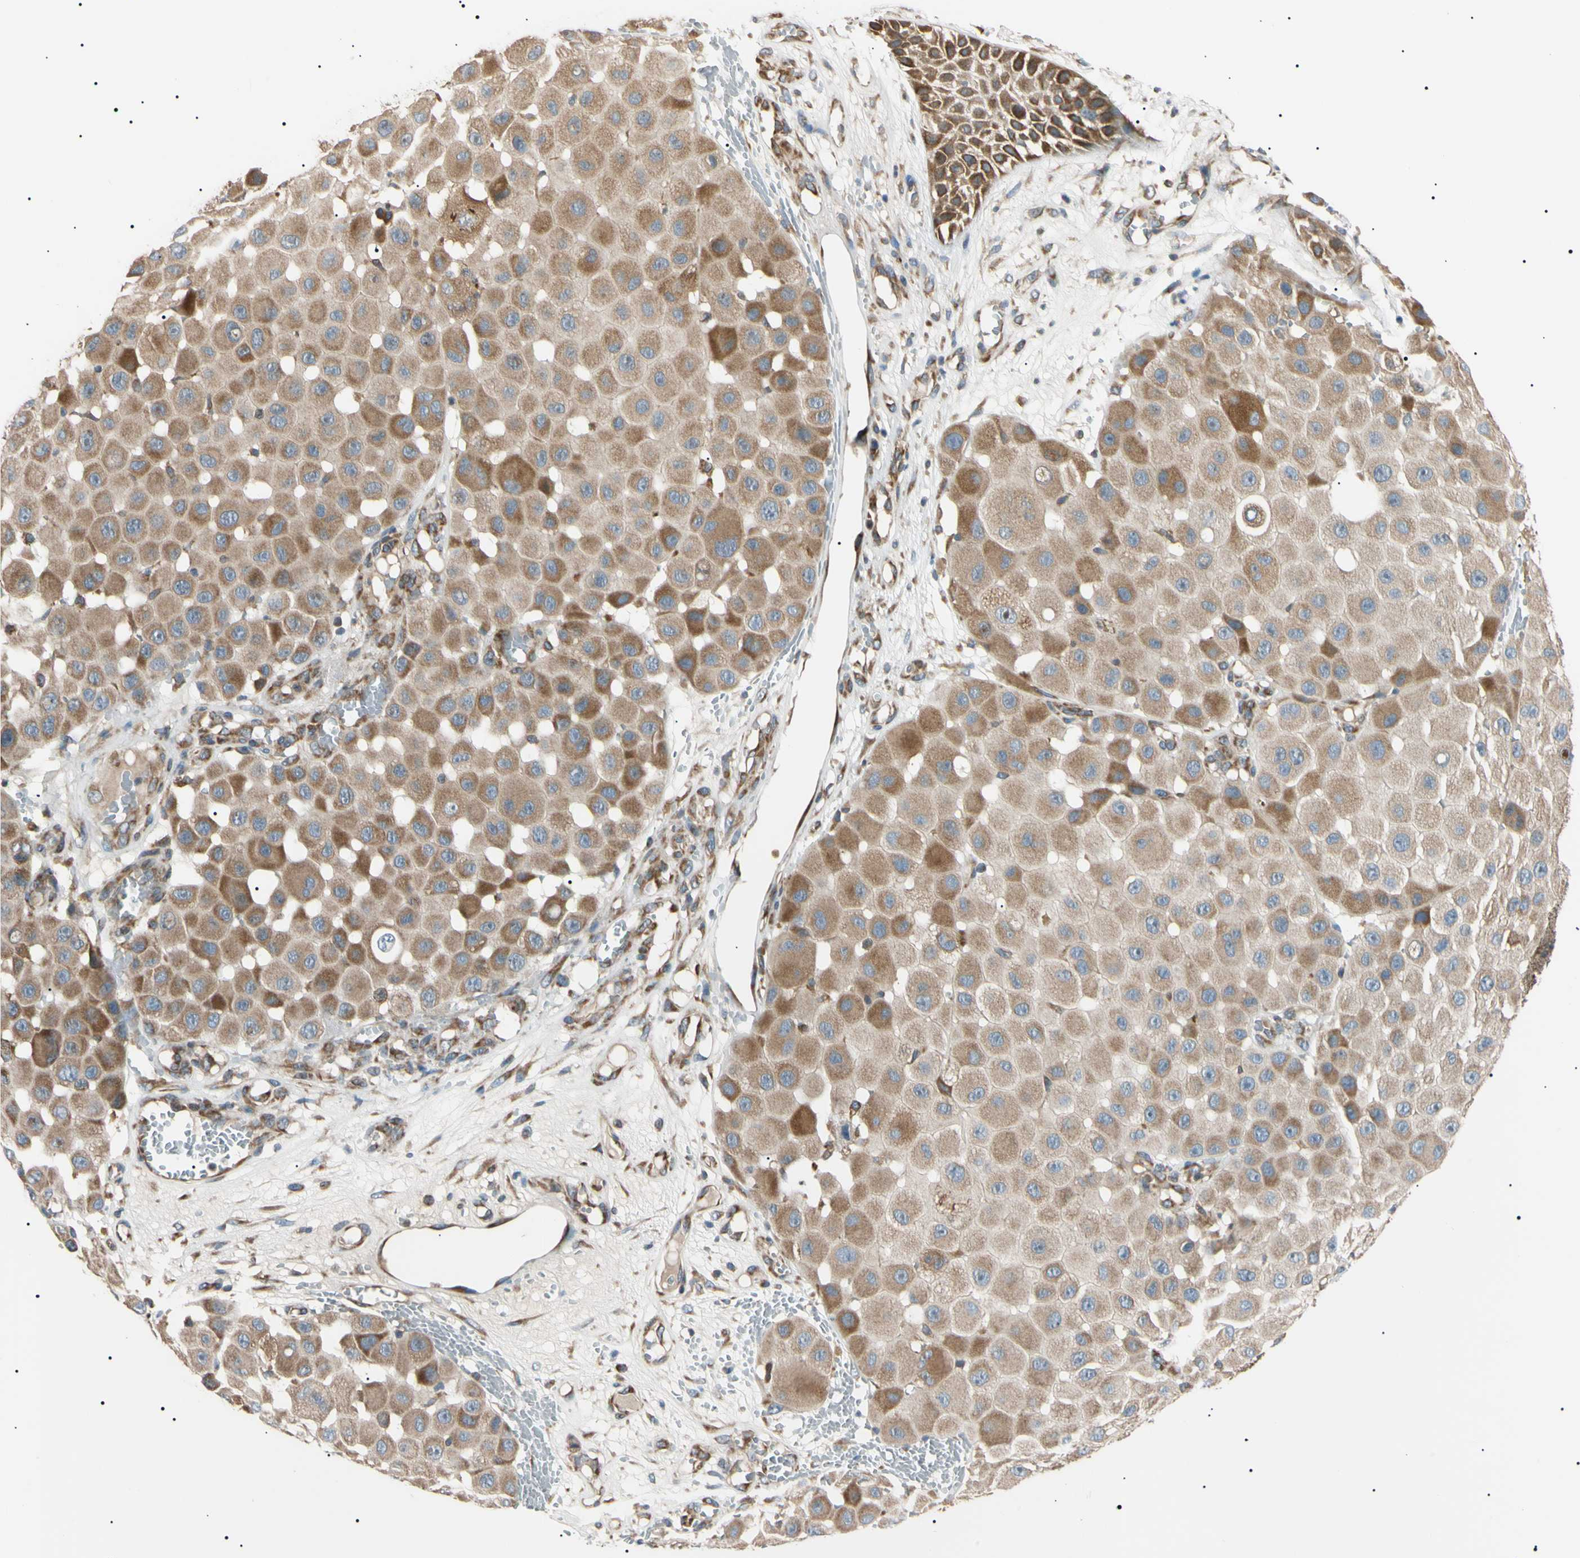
{"staining": {"intensity": "moderate", "quantity": ">75%", "location": "cytoplasmic/membranous"}, "tissue": "melanoma", "cell_type": "Tumor cells", "image_type": "cancer", "snomed": [{"axis": "morphology", "description": "Malignant melanoma, NOS"}, {"axis": "topography", "description": "Skin"}], "caption": "This image reveals immunohistochemistry (IHC) staining of human malignant melanoma, with medium moderate cytoplasmic/membranous staining in about >75% of tumor cells.", "gene": "VAPA", "patient": {"sex": "female", "age": 81}}